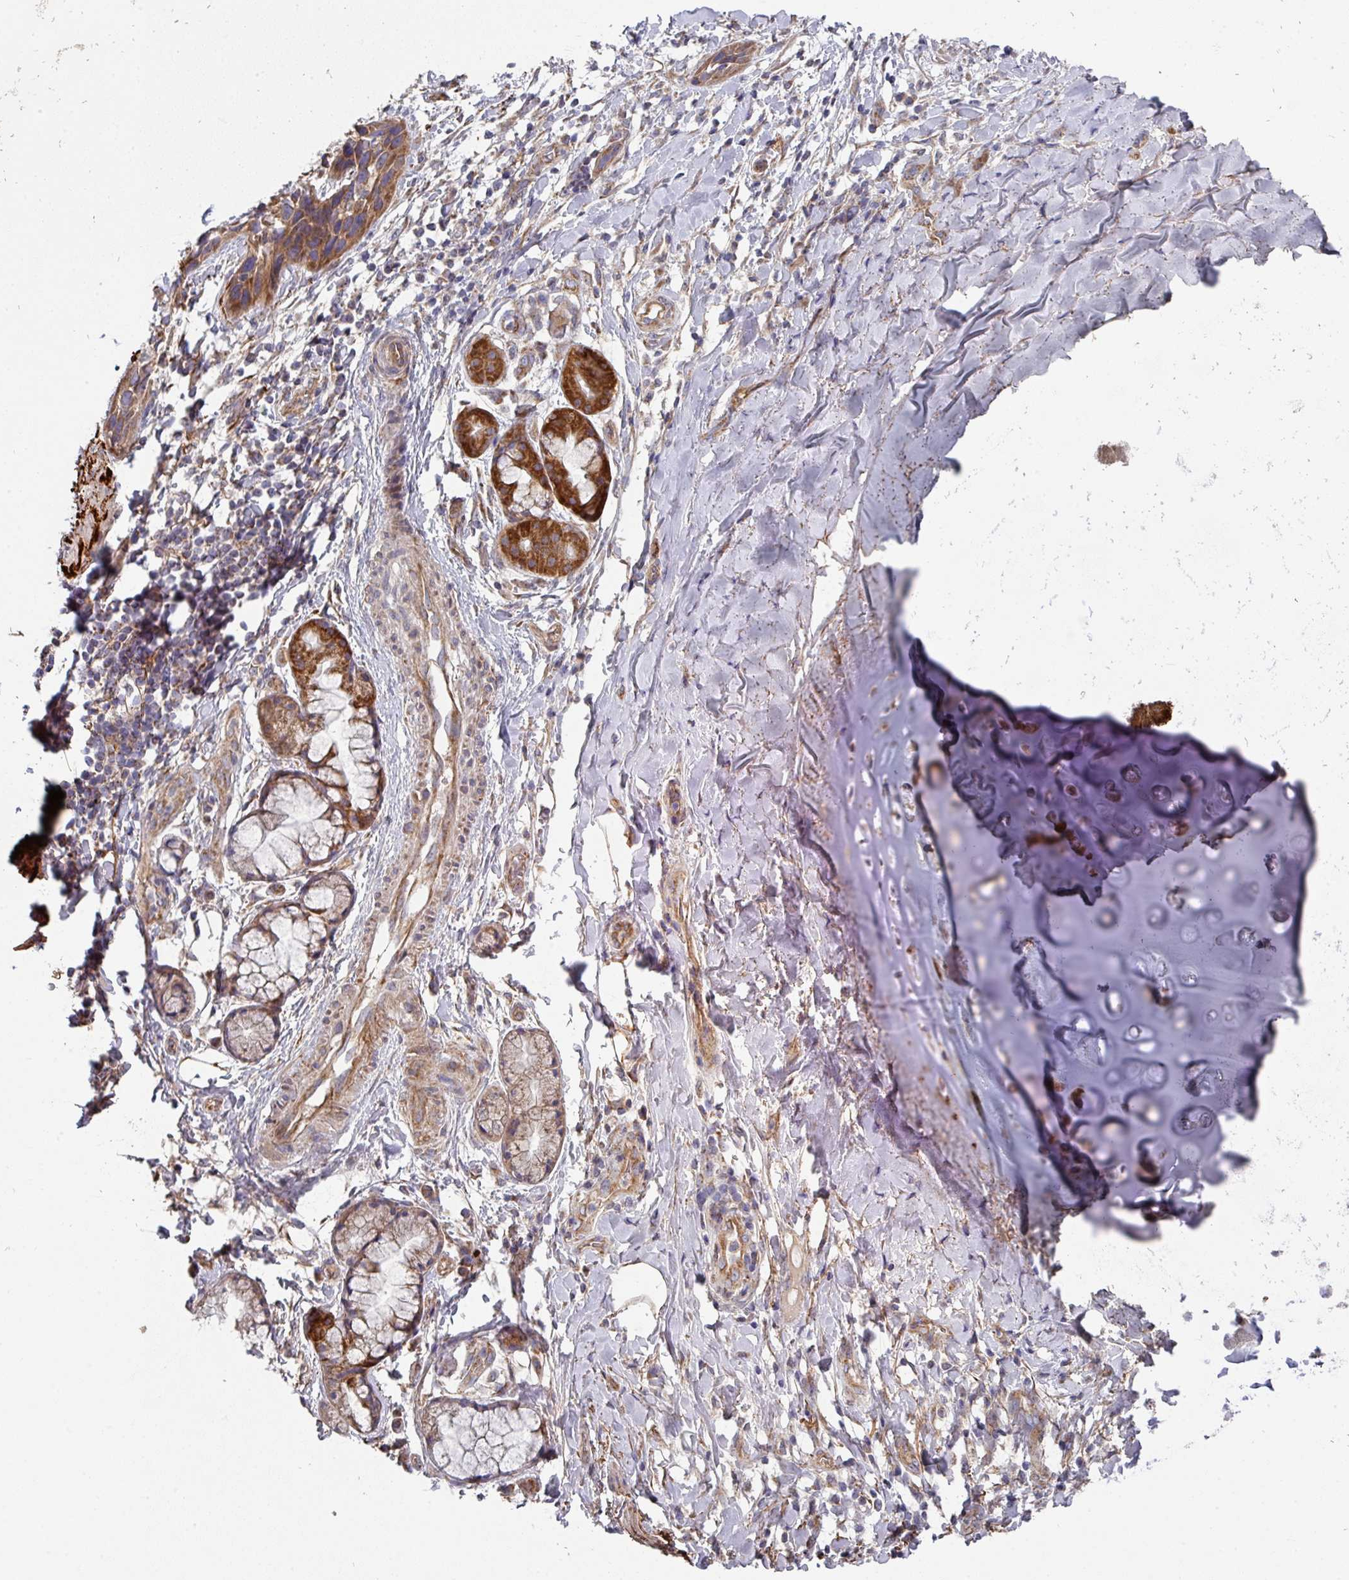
{"staining": {"intensity": "negative", "quantity": "none", "location": "none"}, "tissue": "soft tissue", "cell_type": "Chondrocytes", "image_type": "normal", "snomed": [{"axis": "morphology", "description": "Normal tissue, NOS"}, {"axis": "morphology", "description": "Squamous cell carcinoma, NOS"}, {"axis": "topography", "description": "Bronchus"}, {"axis": "topography", "description": "Lung"}], "caption": "The micrograph shows no significant positivity in chondrocytes of soft tissue.", "gene": "DCAF12L1", "patient": {"sex": "female", "age": 70}}